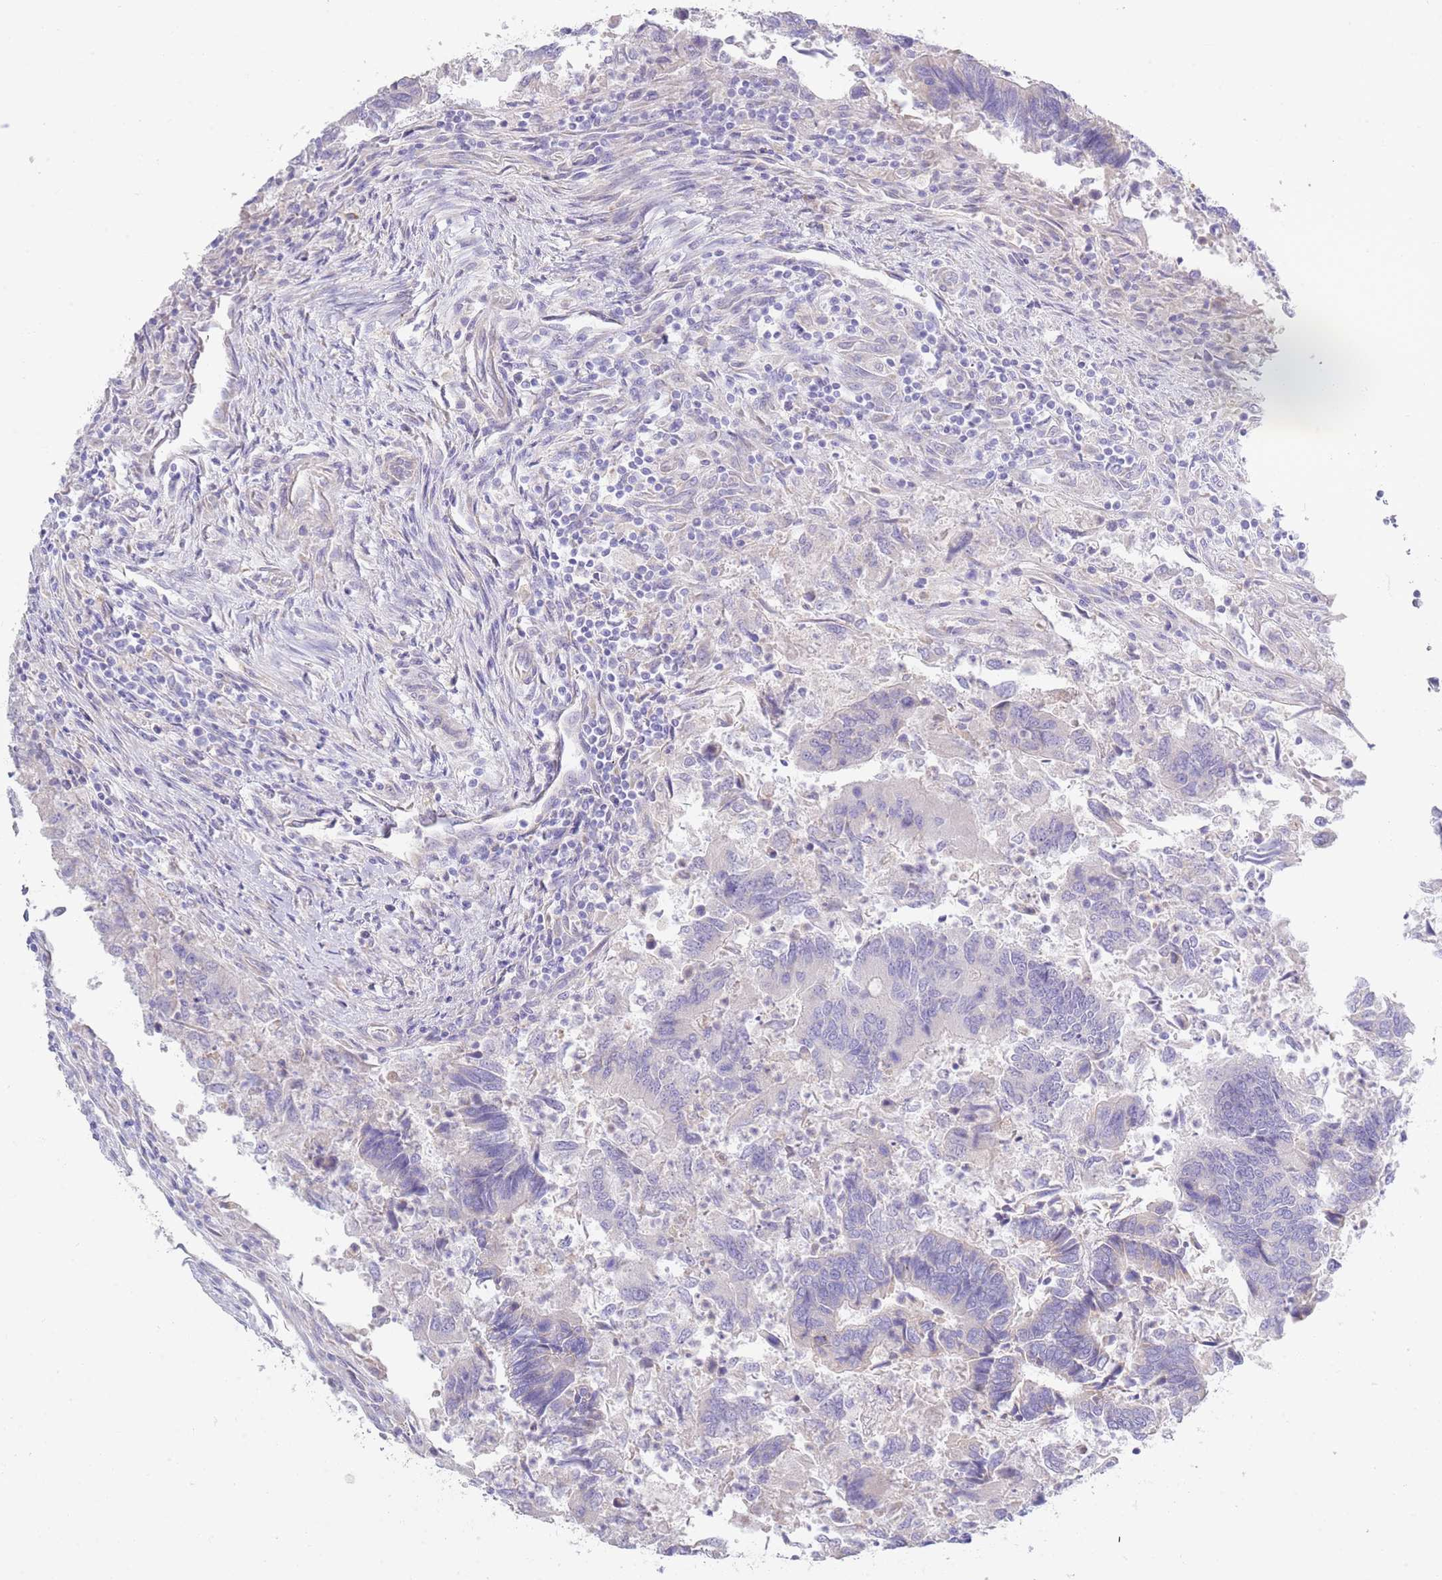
{"staining": {"intensity": "negative", "quantity": "none", "location": "none"}, "tissue": "colorectal cancer", "cell_type": "Tumor cells", "image_type": "cancer", "snomed": [{"axis": "morphology", "description": "Adenocarcinoma, NOS"}, {"axis": "topography", "description": "Colon"}], "caption": "Tumor cells are negative for brown protein staining in adenocarcinoma (colorectal).", "gene": "CCDC149", "patient": {"sex": "female", "age": 67}}